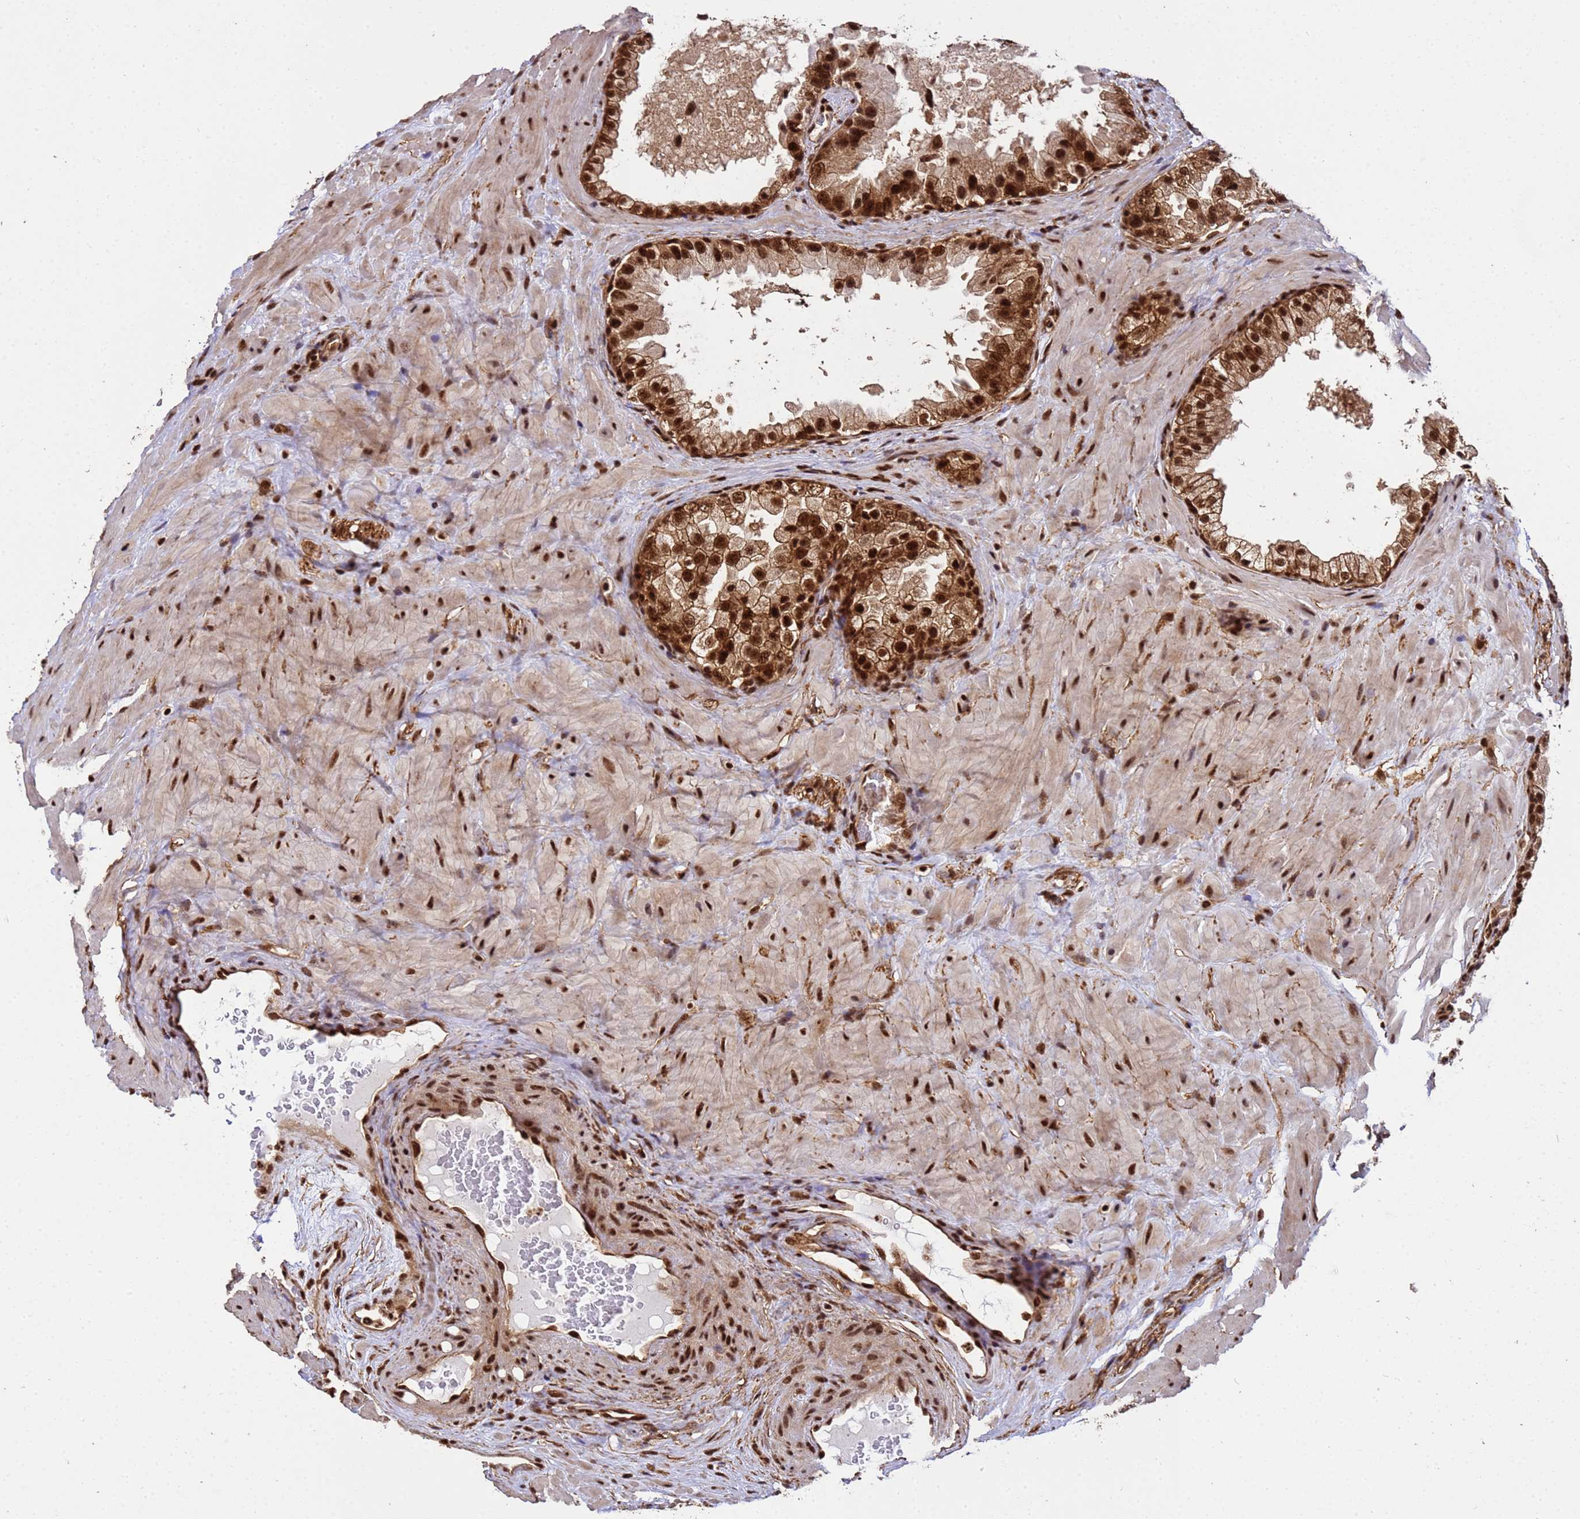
{"staining": {"intensity": "strong", "quantity": ">75%", "location": "cytoplasmic/membranous,nuclear"}, "tissue": "prostate cancer", "cell_type": "Tumor cells", "image_type": "cancer", "snomed": [{"axis": "morphology", "description": "Adenocarcinoma, High grade"}, {"axis": "topography", "description": "Prostate"}], "caption": "Strong cytoplasmic/membranous and nuclear expression is present in approximately >75% of tumor cells in prostate cancer.", "gene": "SYF2", "patient": {"sex": "male", "age": 64}}